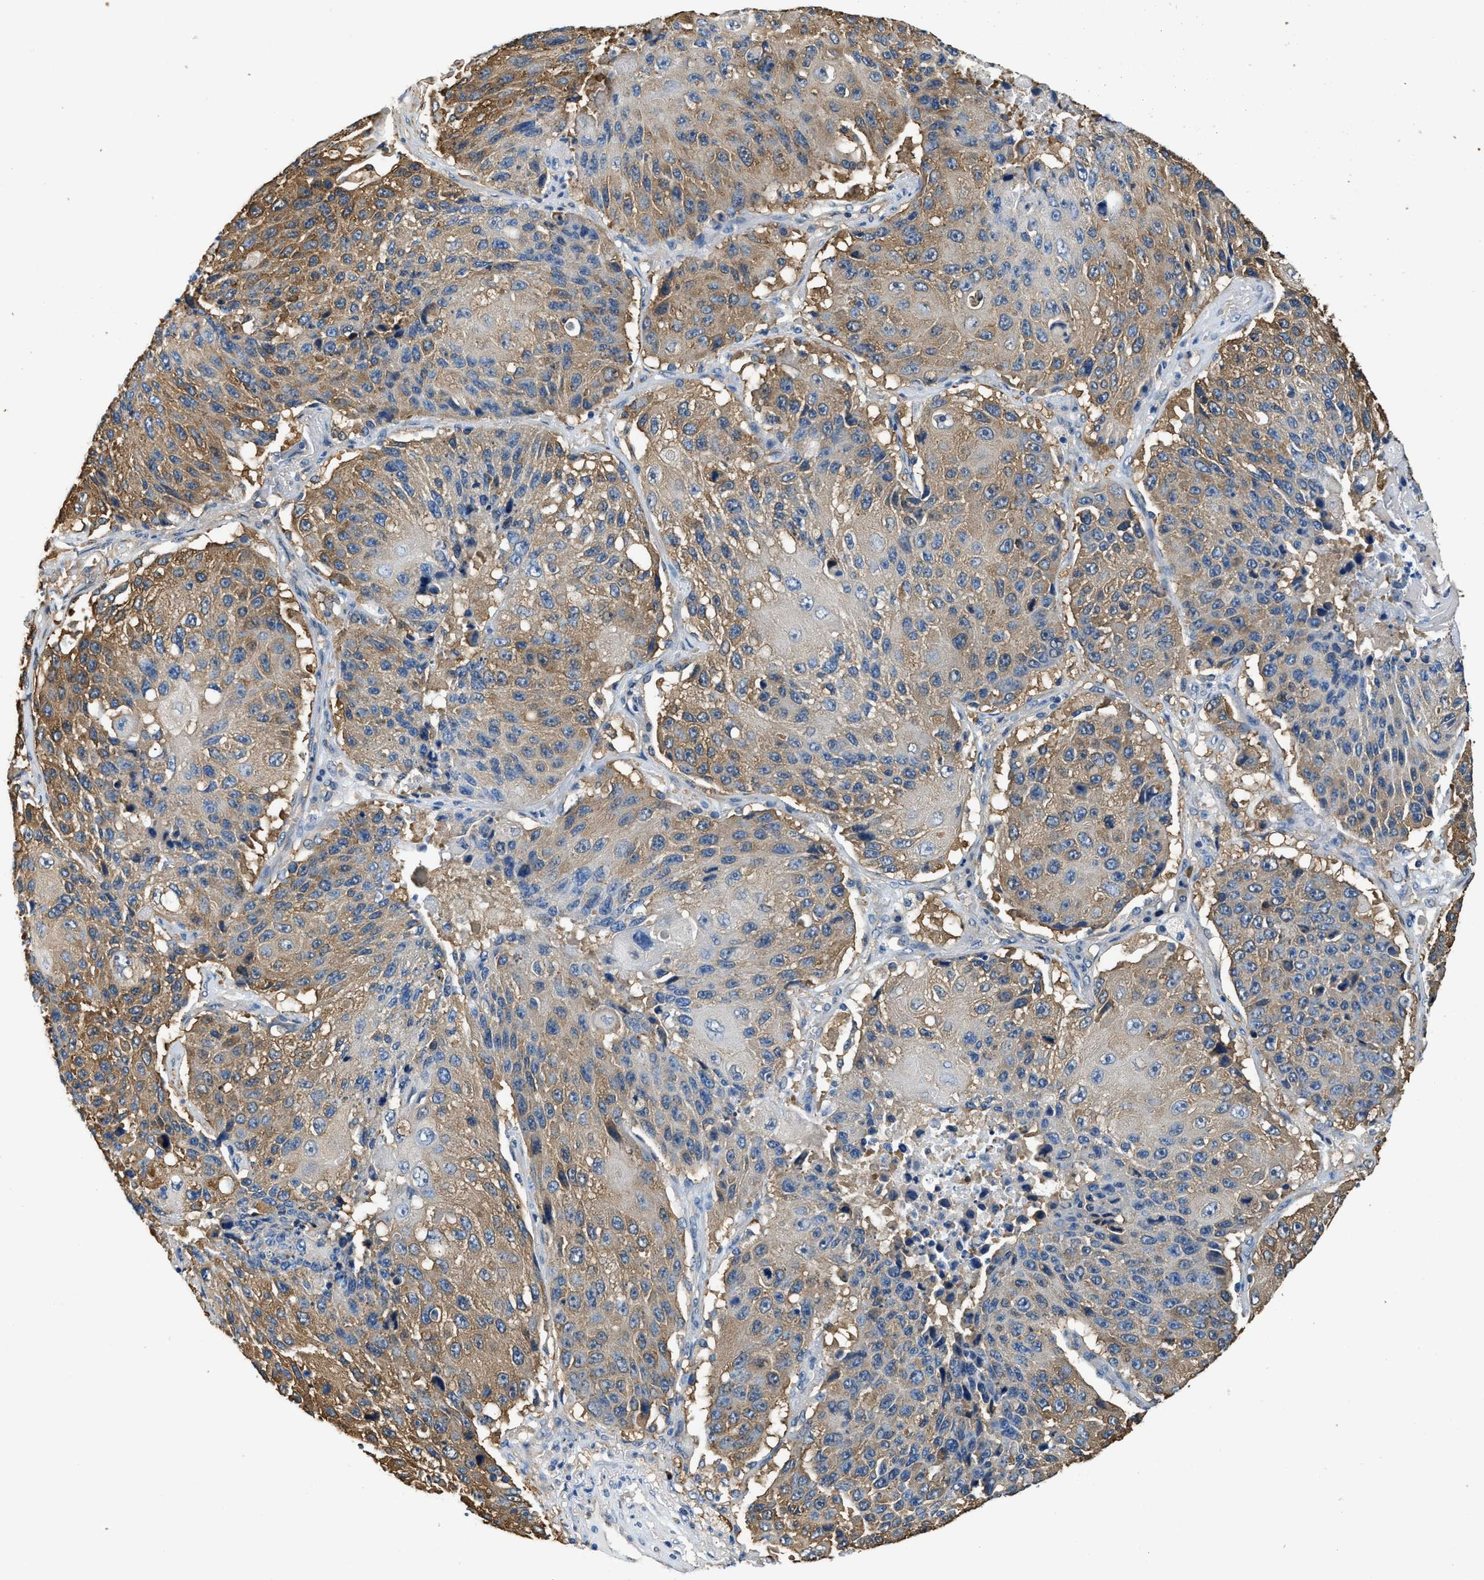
{"staining": {"intensity": "moderate", "quantity": ">75%", "location": "cytoplasmic/membranous"}, "tissue": "lung cancer", "cell_type": "Tumor cells", "image_type": "cancer", "snomed": [{"axis": "morphology", "description": "Squamous cell carcinoma, NOS"}, {"axis": "topography", "description": "Lung"}], "caption": "Squamous cell carcinoma (lung) tissue shows moderate cytoplasmic/membranous staining in approximately >75% of tumor cells, visualized by immunohistochemistry.", "gene": "PPP2R1B", "patient": {"sex": "male", "age": 61}}